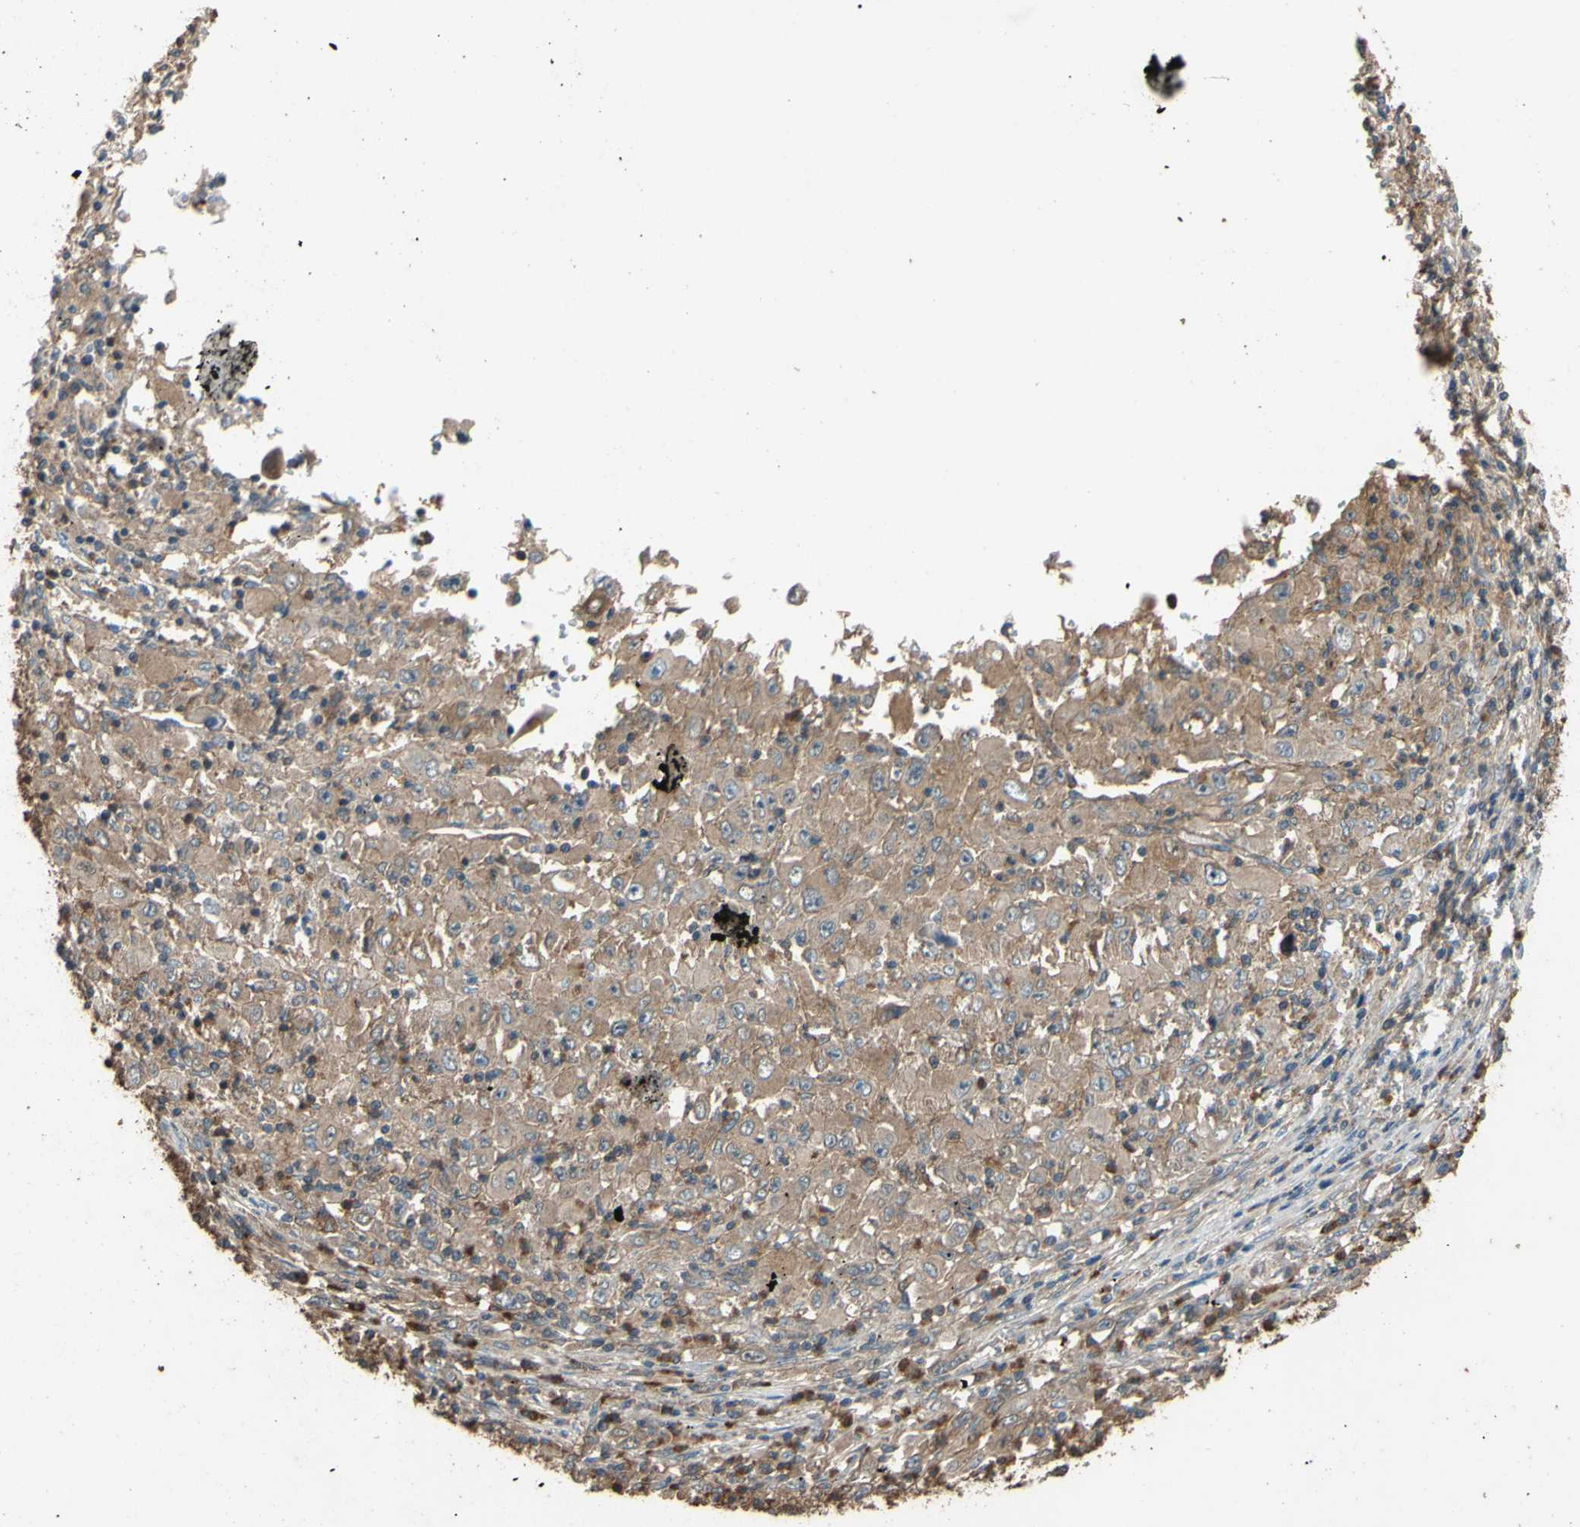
{"staining": {"intensity": "moderate", "quantity": ">75%", "location": "cytoplasmic/membranous"}, "tissue": "melanoma", "cell_type": "Tumor cells", "image_type": "cancer", "snomed": [{"axis": "morphology", "description": "Malignant melanoma, Metastatic site"}, {"axis": "topography", "description": "Skin"}], "caption": "The histopathology image displays a brown stain indicating the presence of a protein in the cytoplasmic/membranous of tumor cells in melanoma.", "gene": "CTTN", "patient": {"sex": "female", "age": 56}}